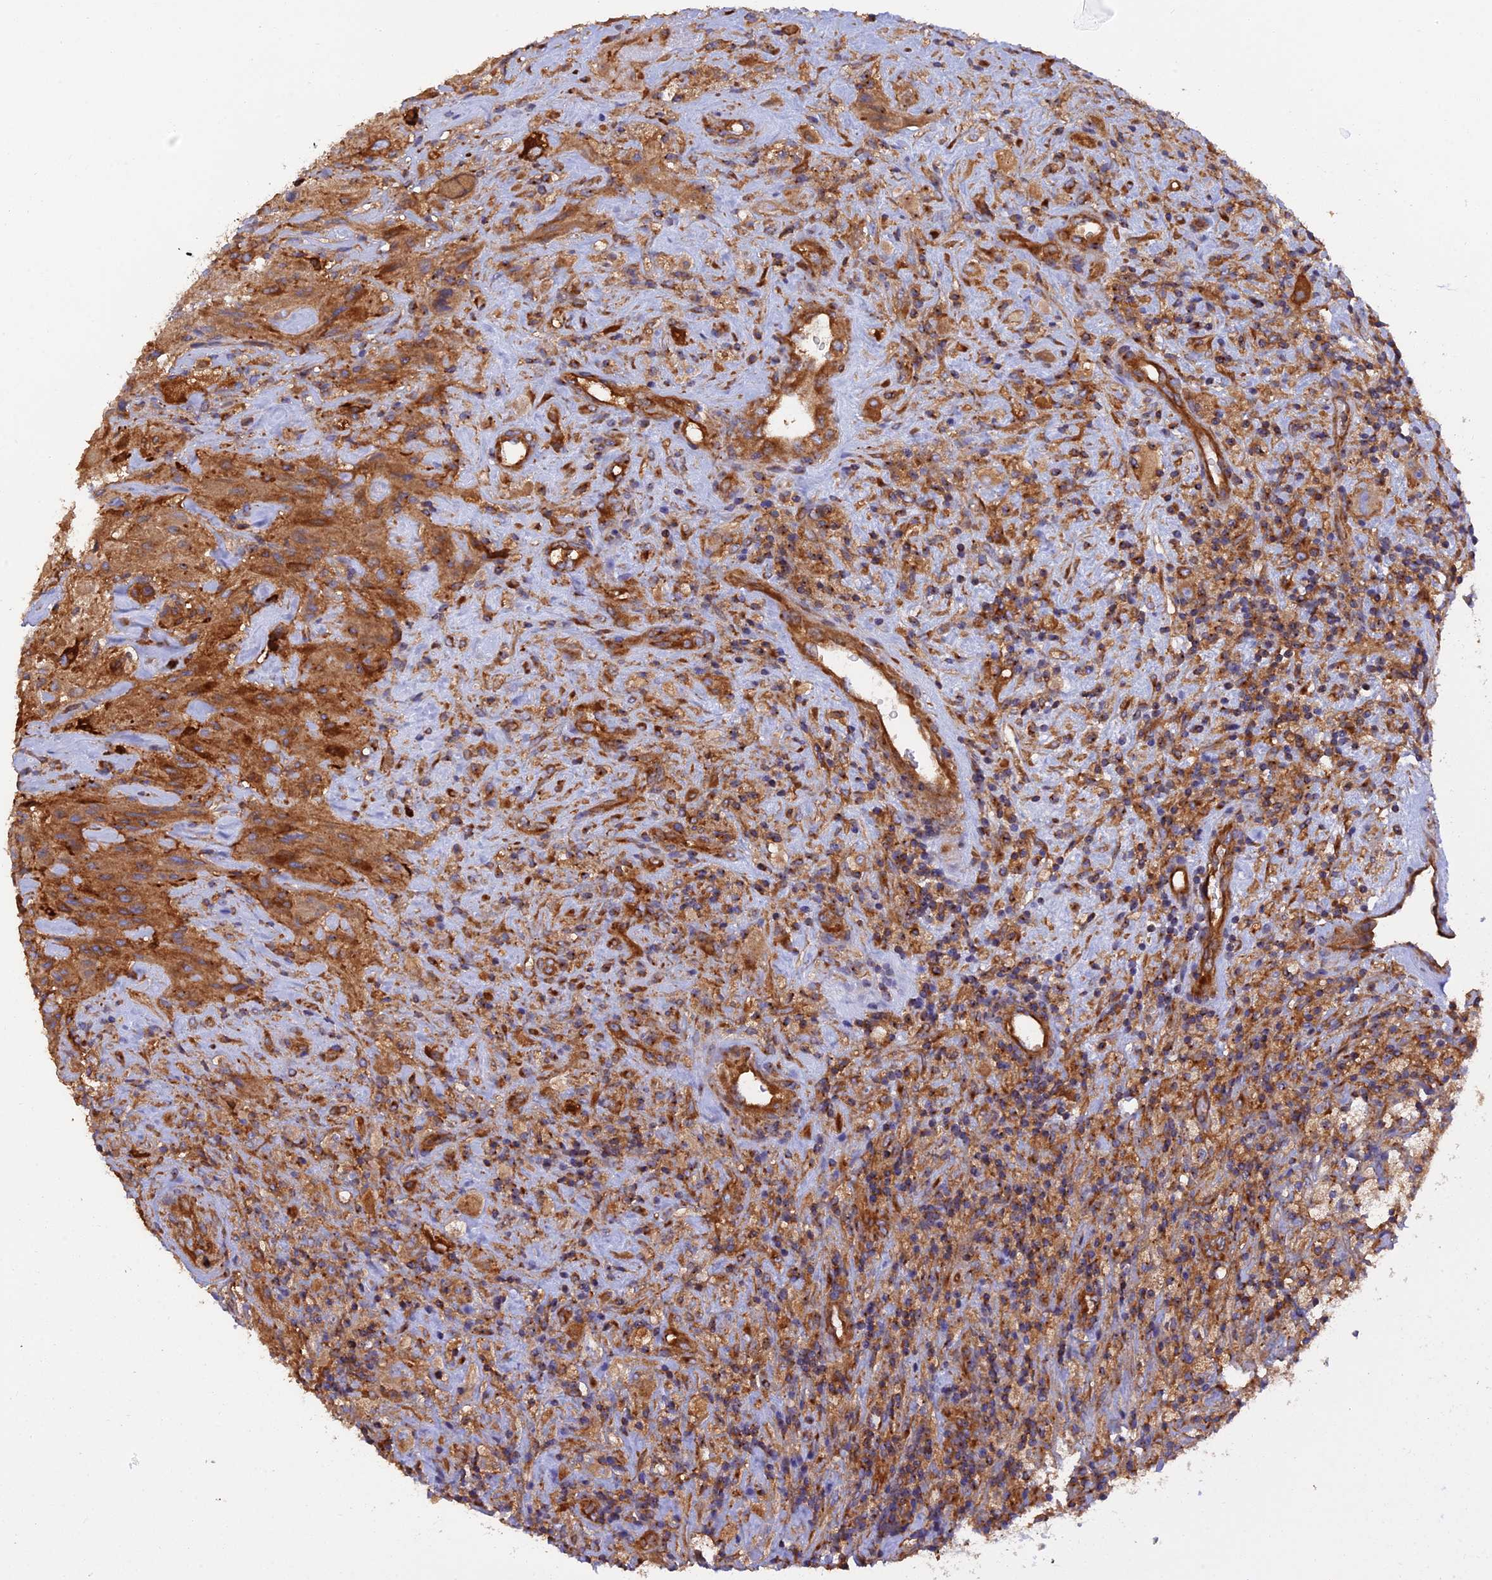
{"staining": {"intensity": "moderate", "quantity": ">75%", "location": "cytoplasmic/membranous"}, "tissue": "glioma", "cell_type": "Tumor cells", "image_type": "cancer", "snomed": [{"axis": "morphology", "description": "Glioma, malignant, High grade"}, {"axis": "topography", "description": "Brain"}], "caption": "Tumor cells exhibit medium levels of moderate cytoplasmic/membranous staining in about >75% of cells in human glioma.", "gene": "DCTN2", "patient": {"sex": "male", "age": 69}}